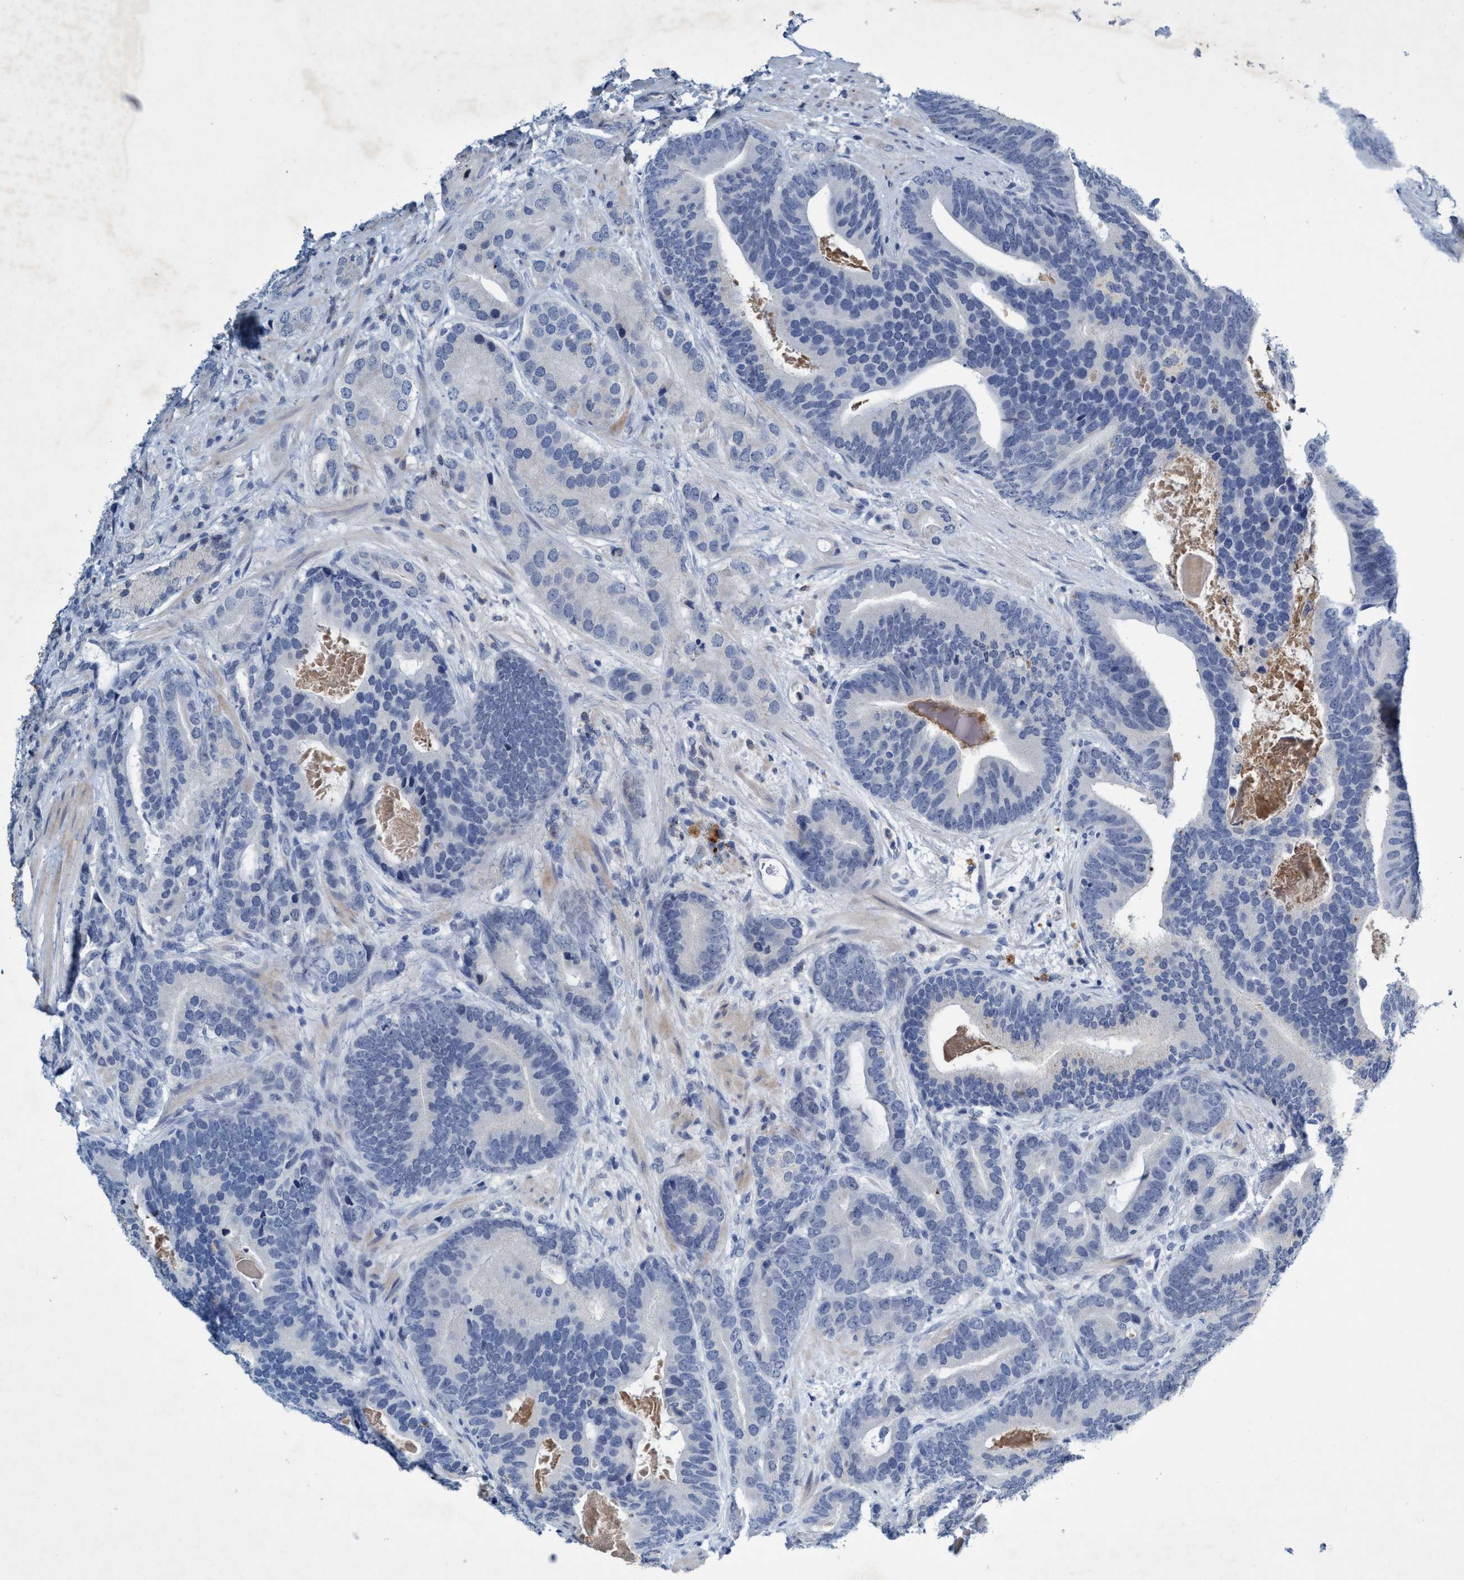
{"staining": {"intensity": "negative", "quantity": "none", "location": "none"}, "tissue": "prostate cancer", "cell_type": "Tumor cells", "image_type": "cancer", "snomed": [{"axis": "morphology", "description": "Adenocarcinoma, High grade"}, {"axis": "topography", "description": "Prostate"}], "caption": "IHC of human prostate adenocarcinoma (high-grade) reveals no staining in tumor cells. (Immunohistochemistry (ihc), brightfield microscopy, high magnification).", "gene": "RNF208", "patient": {"sex": "male", "age": 55}}